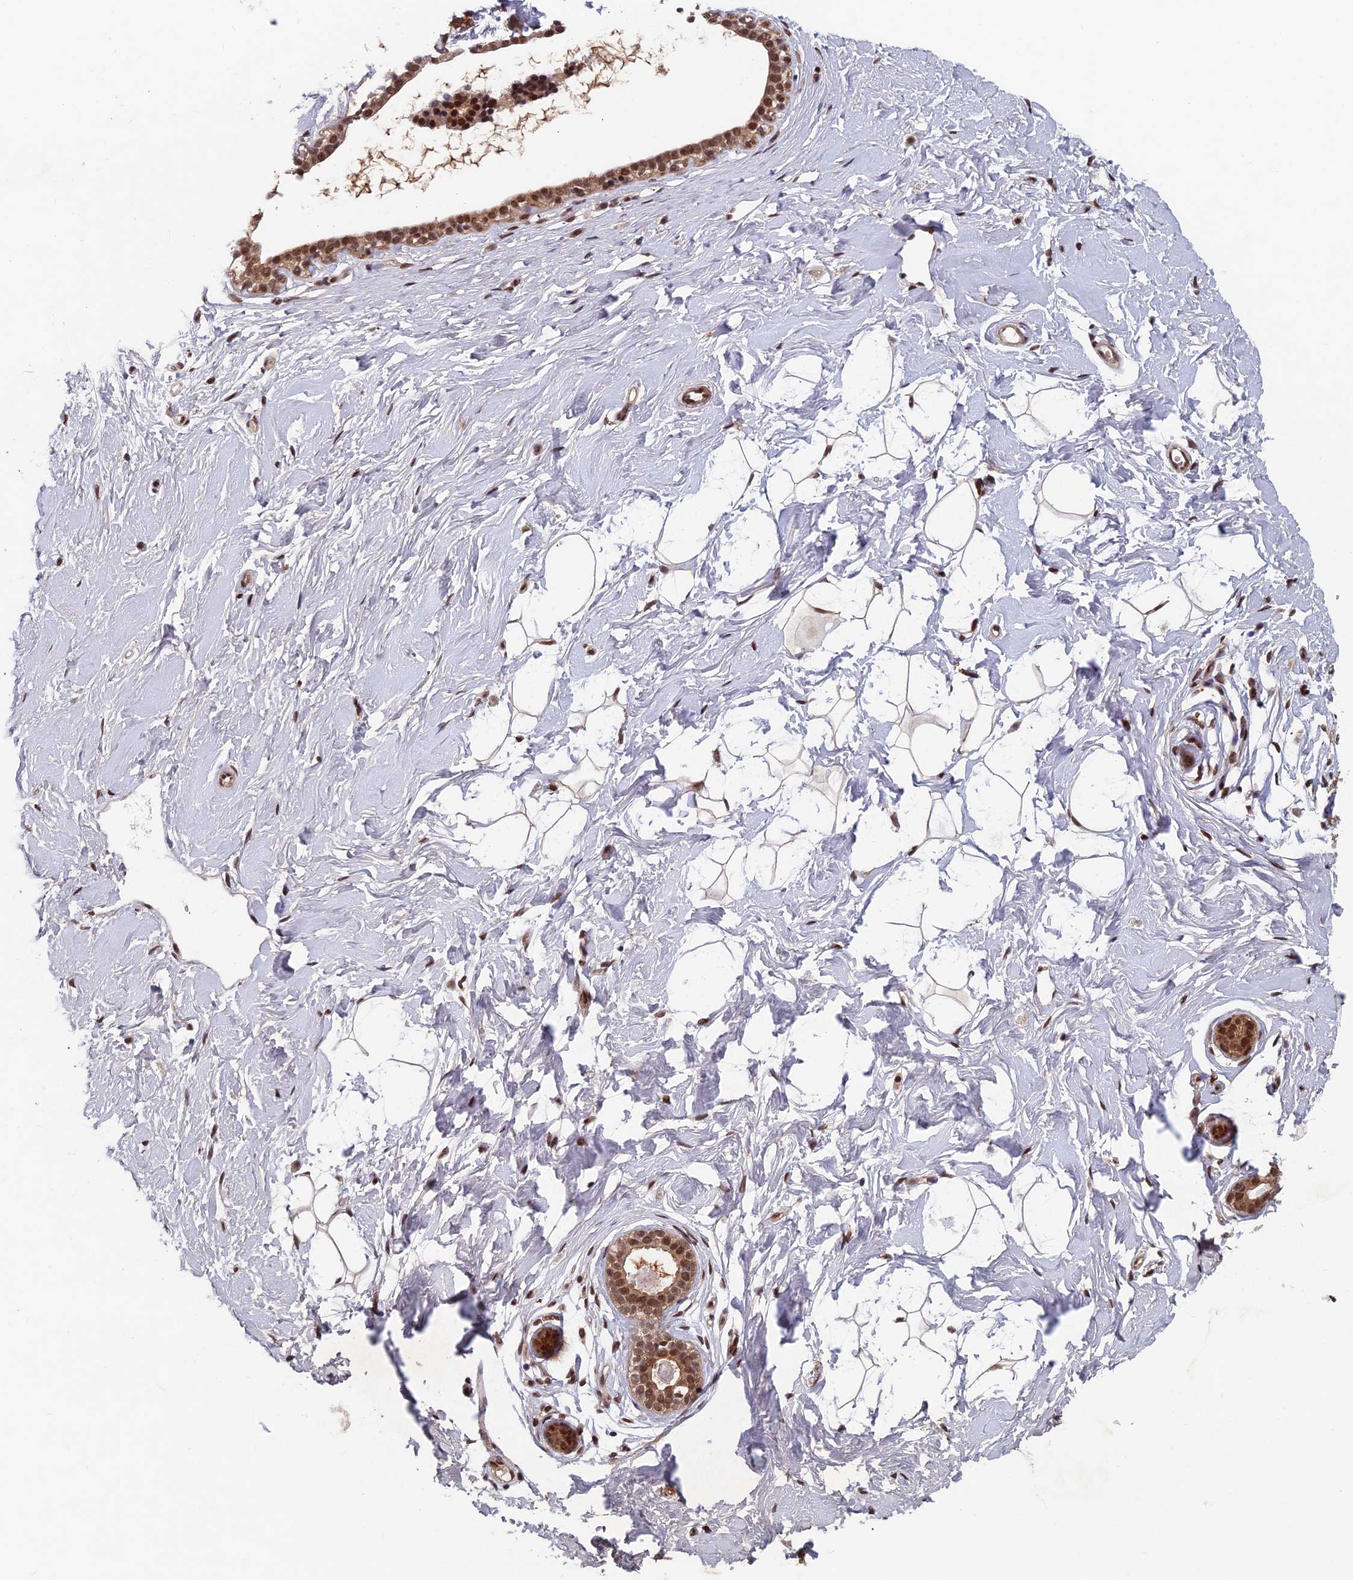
{"staining": {"intensity": "moderate", "quantity": "25%-75%", "location": "nuclear"}, "tissue": "breast", "cell_type": "Adipocytes", "image_type": "normal", "snomed": [{"axis": "morphology", "description": "Normal tissue, NOS"}, {"axis": "morphology", "description": "Adenoma, NOS"}, {"axis": "topography", "description": "Breast"}], "caption": "Immunohistochemistry (IHC) histopathology image of benign breast stained for a protein (brown), which shows medium levels of moderate nuclear expression in about 25%-75% of adipocytes.", "gene": "FAM53C", "patient": {"sex": "female", "age": 23}}